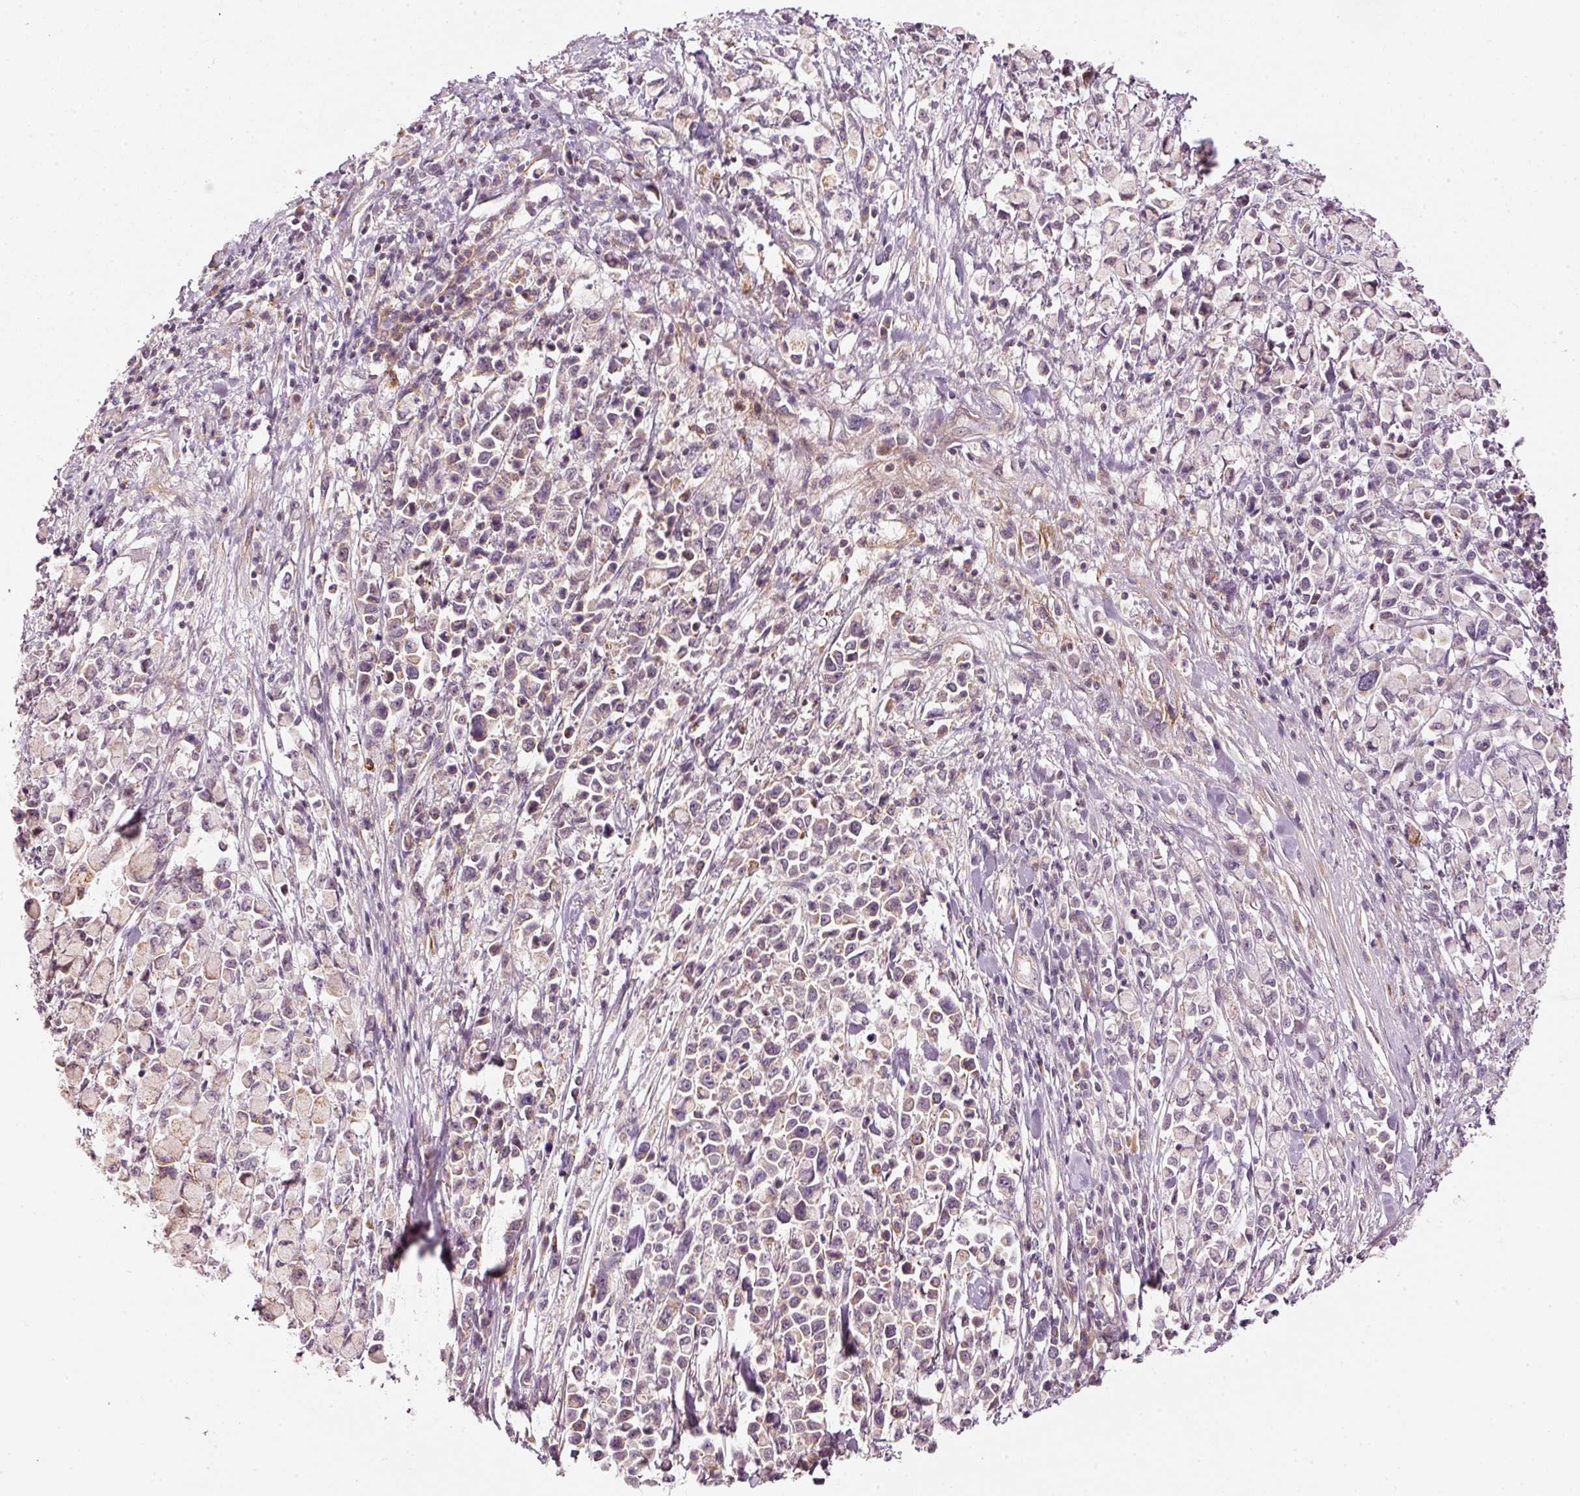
{"staining": {"intensity": "weak", "quantity": "<25%", "location": "cytoplasmic/membranous"}, "tissue": "stomach cancer", "cell_type": "Tumor cells", "image_type": "cancer", "snomed": [{"axis": "morphology", "description": "Adenocarcinoma, NOS"}, {"axis": "topography", "description": "Stomach"}], "caption": "Human stomach cancer stained for a protein using IHC displays no positivity in tumor cells.", "gene": "ARHGAP22", "patient": {"sex": "female", "age": 81}}